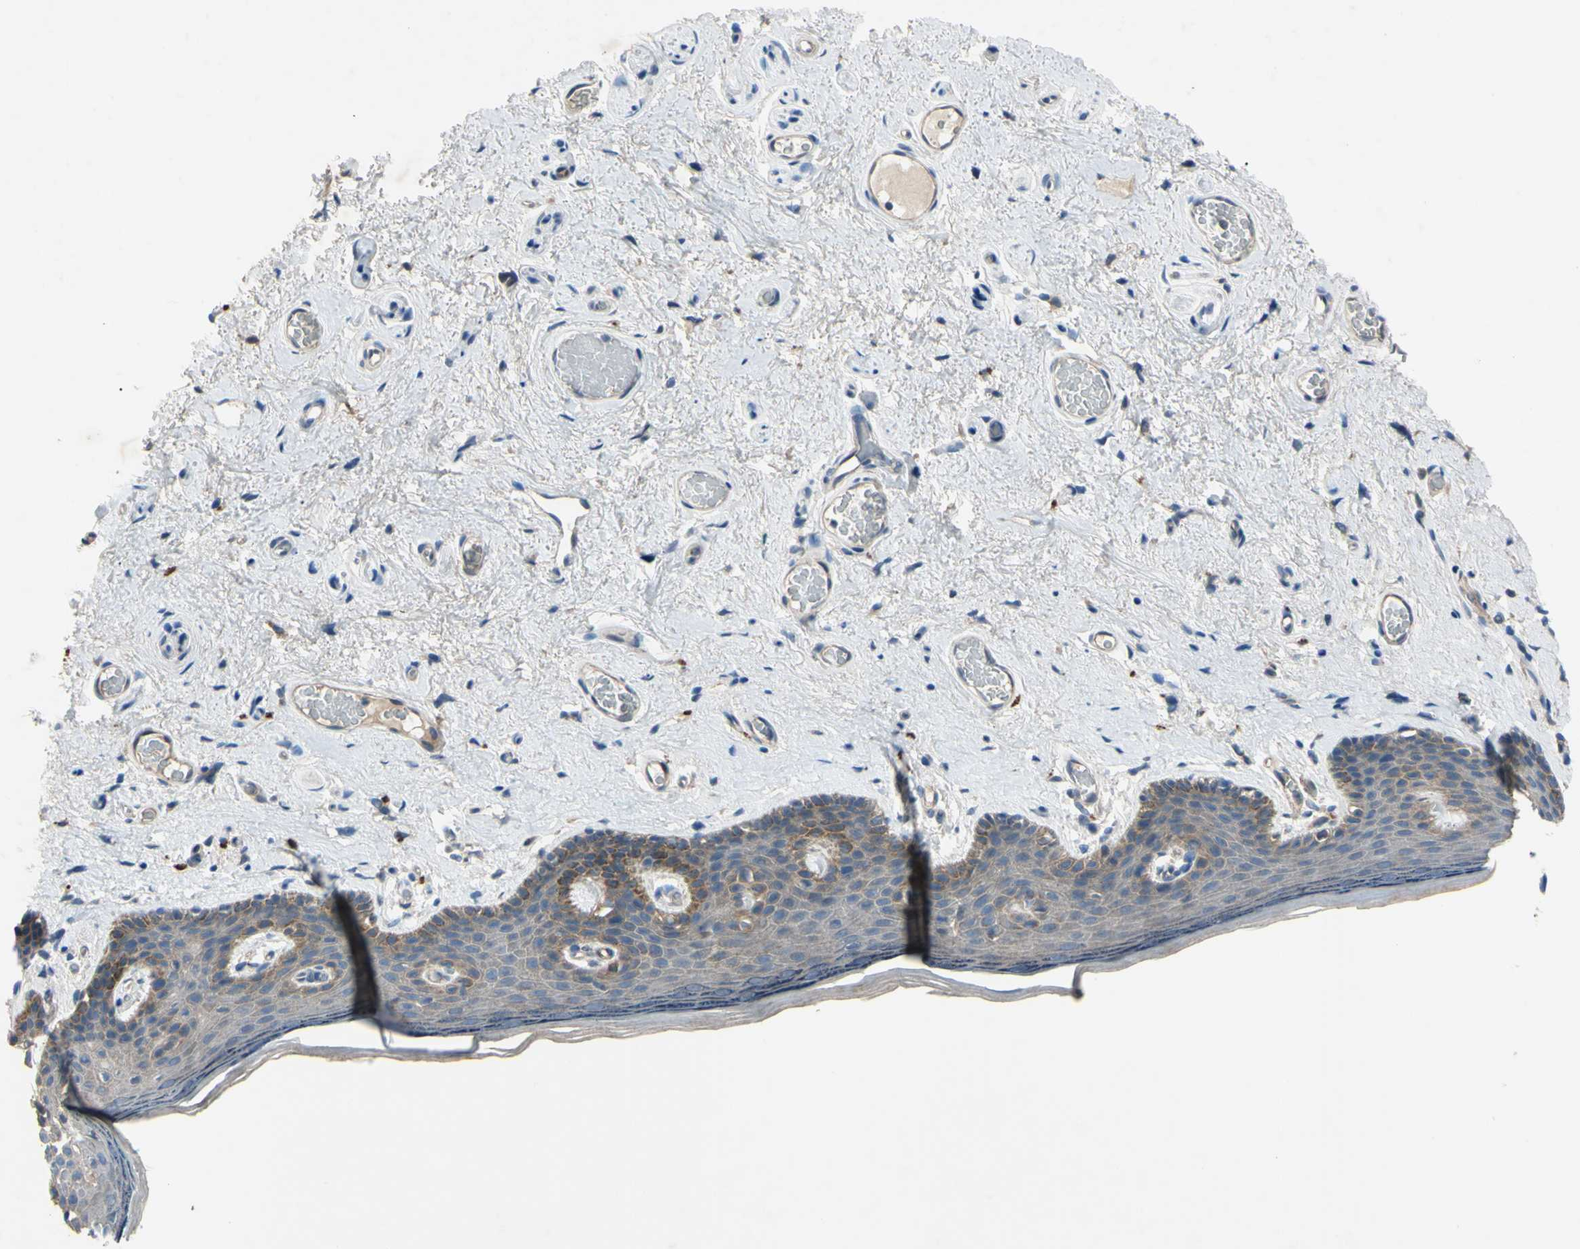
{"staining": {"intensity": "moderate", "quantity": "<25%", "location": "cytoplasmic/membranous"}, "tissue": "skin", "cell_type": "Epidermal cells", "image_type": "normal", "snomed": [{"axis": "morphology", "description": "Normal tissue, NOS"}, {"axis": "topography", "description": "Vulva"}], "caption": "Protein analysis of benign skin displays moderate cytoplasmic/membranous expression in approximately <25% of epidermal cells.", "gene": "HILPDA", "patient": {"sex": "female", "age": 54}}